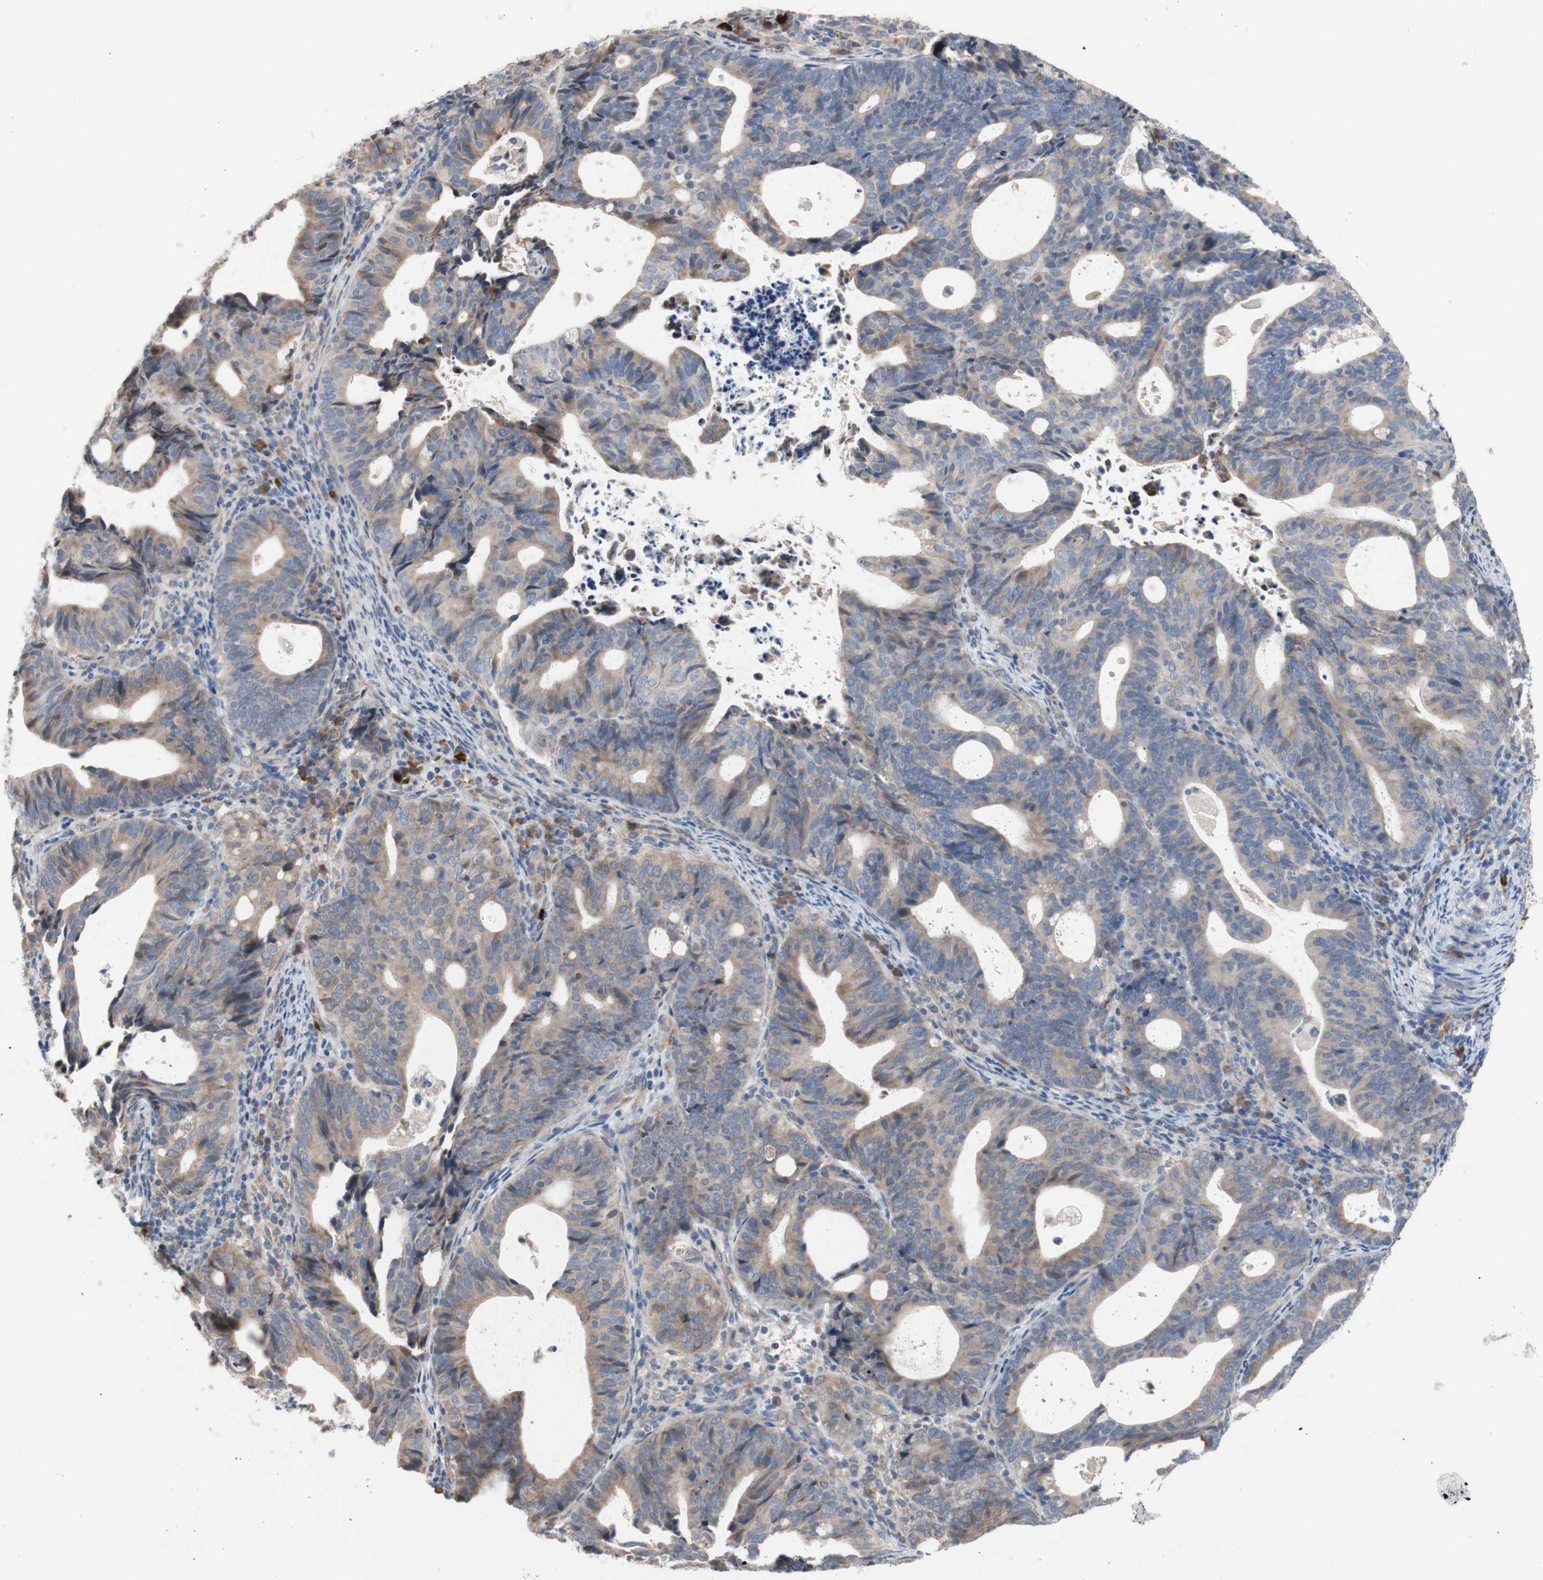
{"staining": {"intensity": "weak", "quantity": ">75%", "location": "cytoplasmic/membranous"}, "tissue": "endometrial cancer", "cell_type": "Tumor cells", "image_type": "cancer", "snomed": [{"axis": "morphology", "description": "Adenocarcinoma, NOS"}, {"axis": "topography", "description": "Uterus"}], "caption": "An immunohistochemistry (IHC) photomicrograph of tumor tissue is shown. Protein staining in brown highlights weak cytoplasmic/membranous positivity in endometrial cancer (adenocarcinoma) within tumor cells.", "gene": "TTC14", "patient": {"sex": "female", "age": 83}}